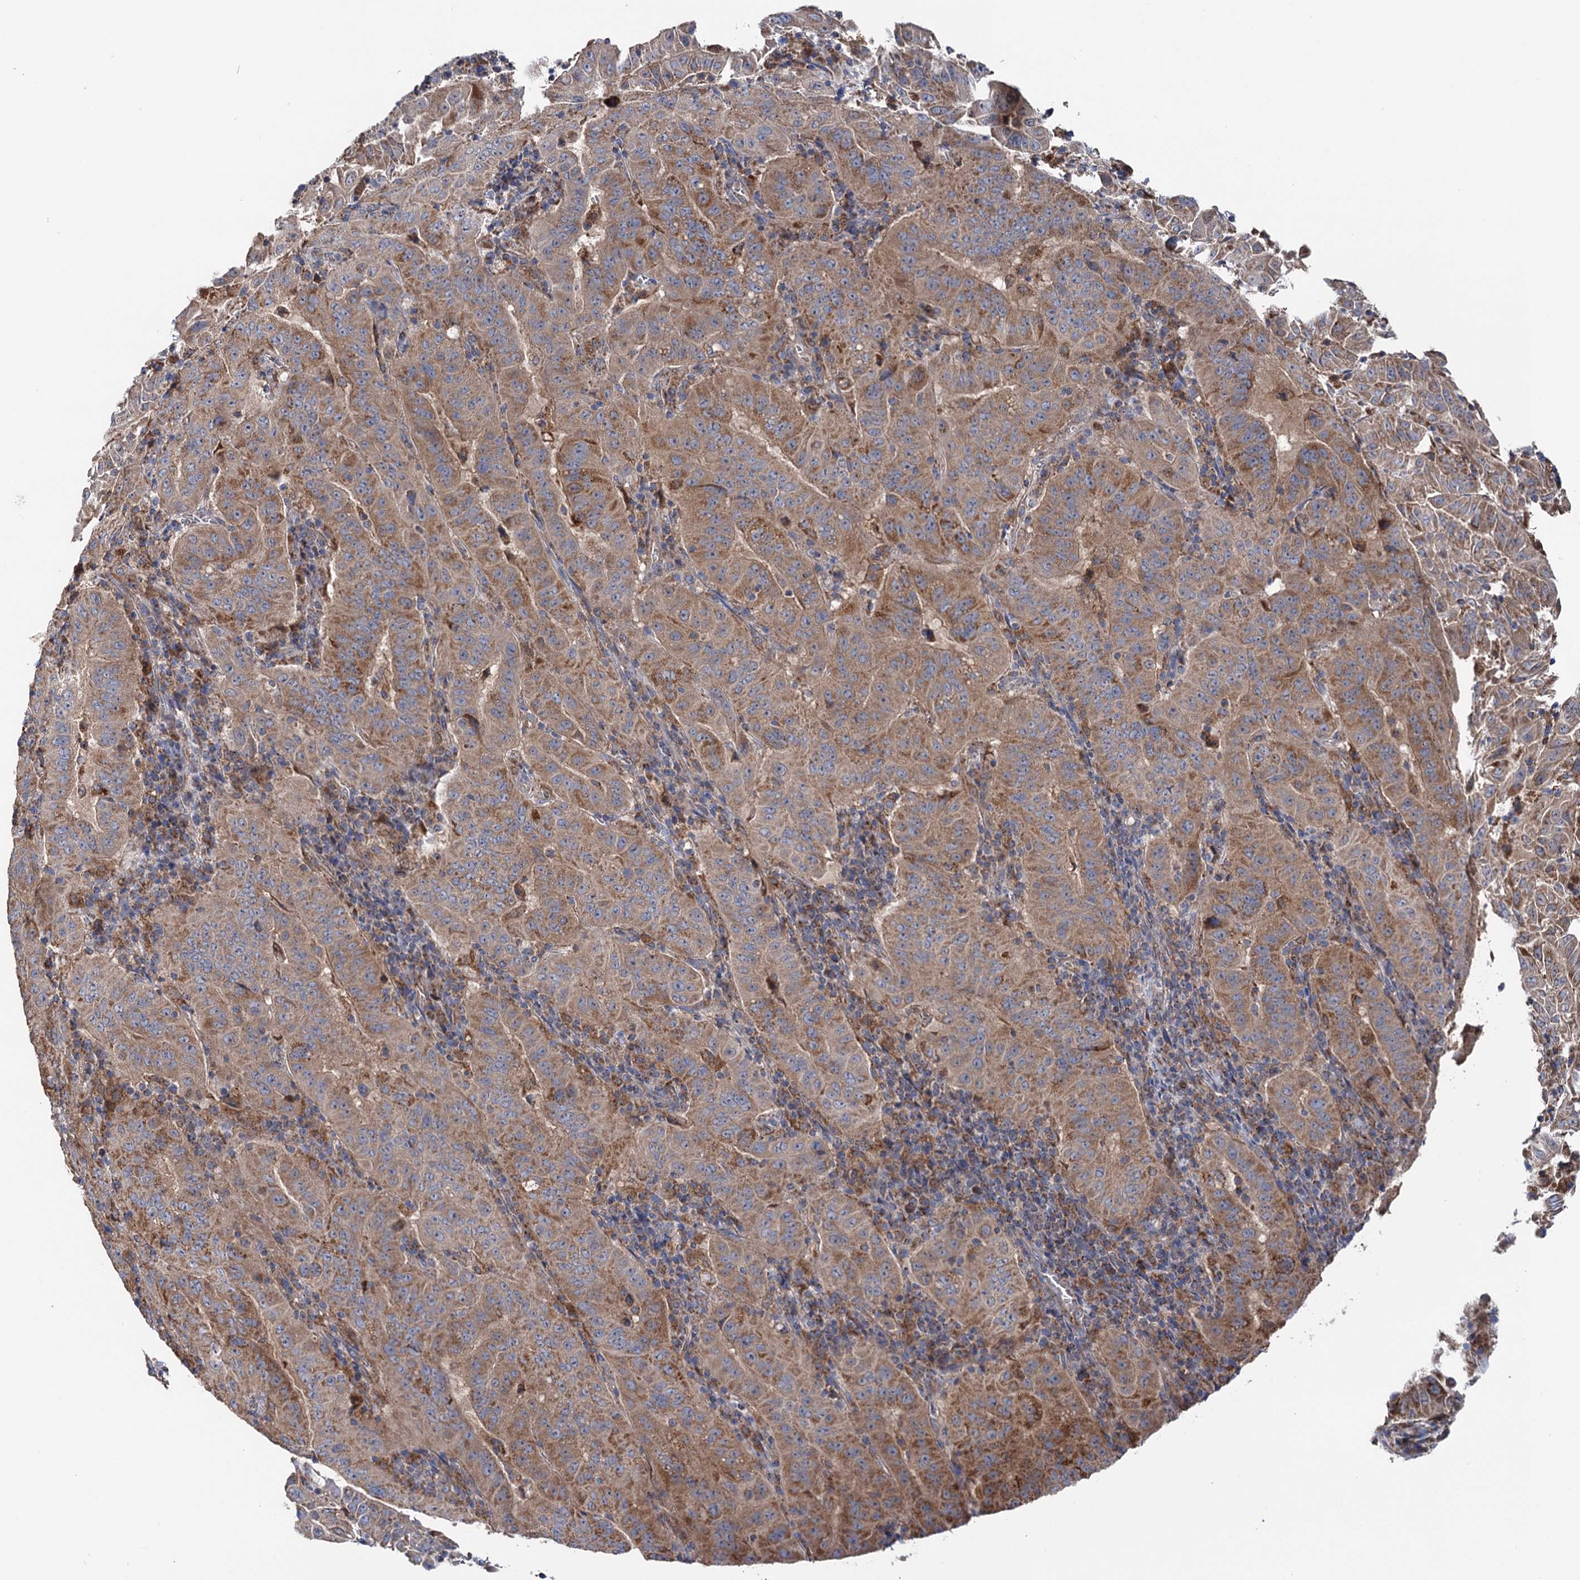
{"staining": {"intensity": "moderate", "quantity": ">75%", "location": "cytoplasmic/membranous"}, "tissue": "pancreatic cancer", "cell_type": "Tumor cells", "image_type": "cancer", "snomed": [{"axis": "morphology", "description": "Adenocarcinoma, NOS"}, {"axis": "topography", "description": "Pancreas"}], "caption": "DAB immunohistochemical staining of pancreatic adenocarcinoma shows moderate cytoplasmic/membranous protein staining in about >75% of tumor cells. (DAB (3,3'-diaminobenzidine) IHC with brightfield microscopy, high magnification).", "gene": "SUCLA2", "patient": {"sex": "male", "age": 63}}